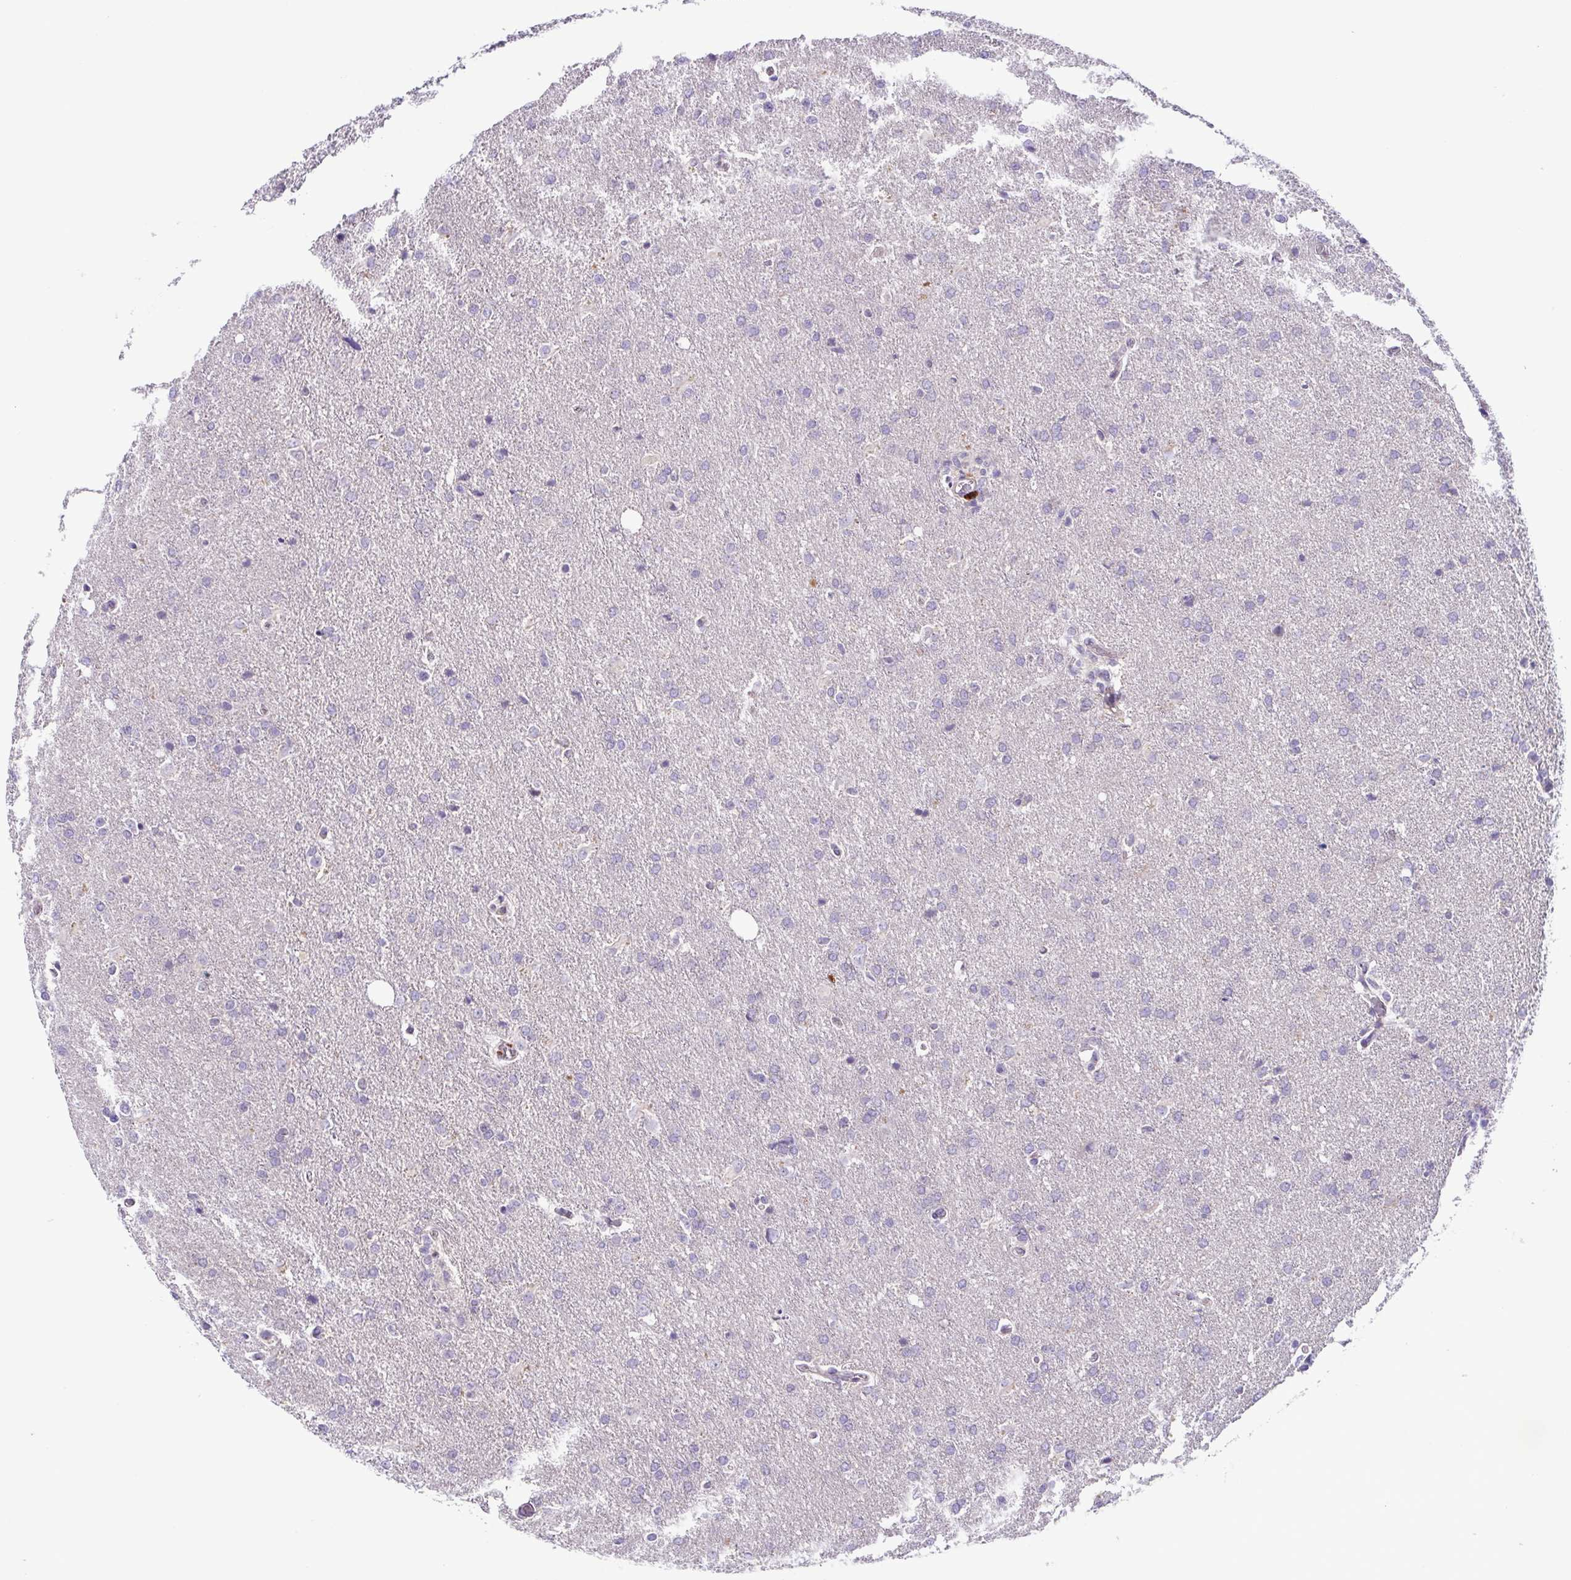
{"staining": {"intensity": "negative", "quantity": "none", "location": "none"}, "tissue": "glioma", "cell_type": "Tumor cells", "image_type": "cancer", "snomed": [{"axis": "morphology", "description": "Glioma, malignant, High grade"}, {"axis": "topography", "description": "Brain"}], "caption": "Glioma was stained to show a protein in brown. There is no significant positivity in tumor cells.", "gene": "UBE2Q1", "patient": {"sex": "male", "age": 68}}